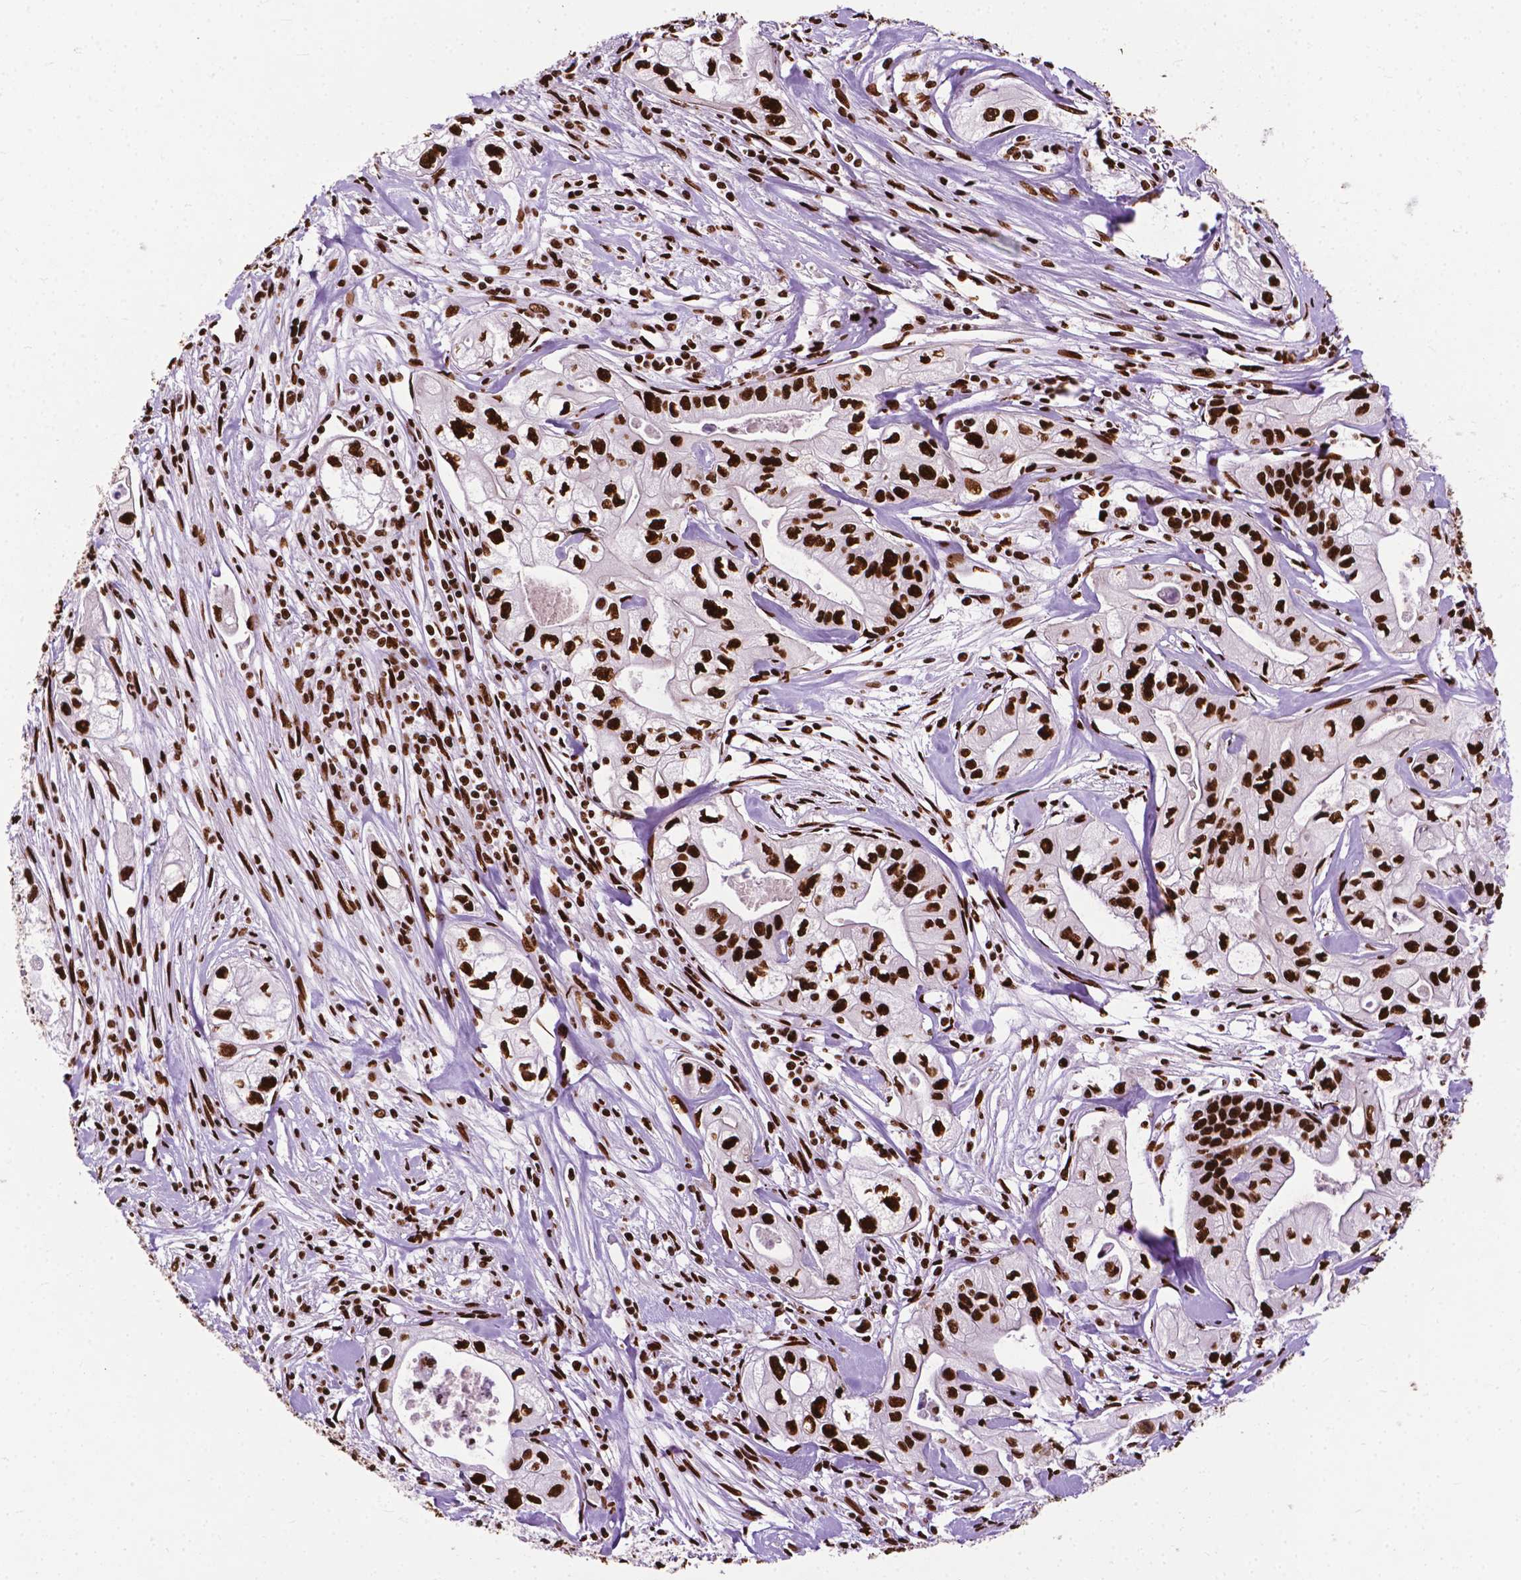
{"staining": {"intensity": "strong", "quantity": ">75%", "location": "nuclear"}, "tissue": "pancreatic cancer", "cell_type": "Tumor cells", "image_type": "cancer", "snomed": [{"axis": "morphology", "description": "Adenocarcinoma, NOS"}, {"axis": "topography", "description": "Pancreas"}], "caption": "Immunohistochemical staining of pancreatic cancer (adenocarcinoma) reveals strong nuclear protein expression in approximately >75% of tumor cells.", "gene": "SMIM5", "patient": {"sex": "male", "age": 70}}